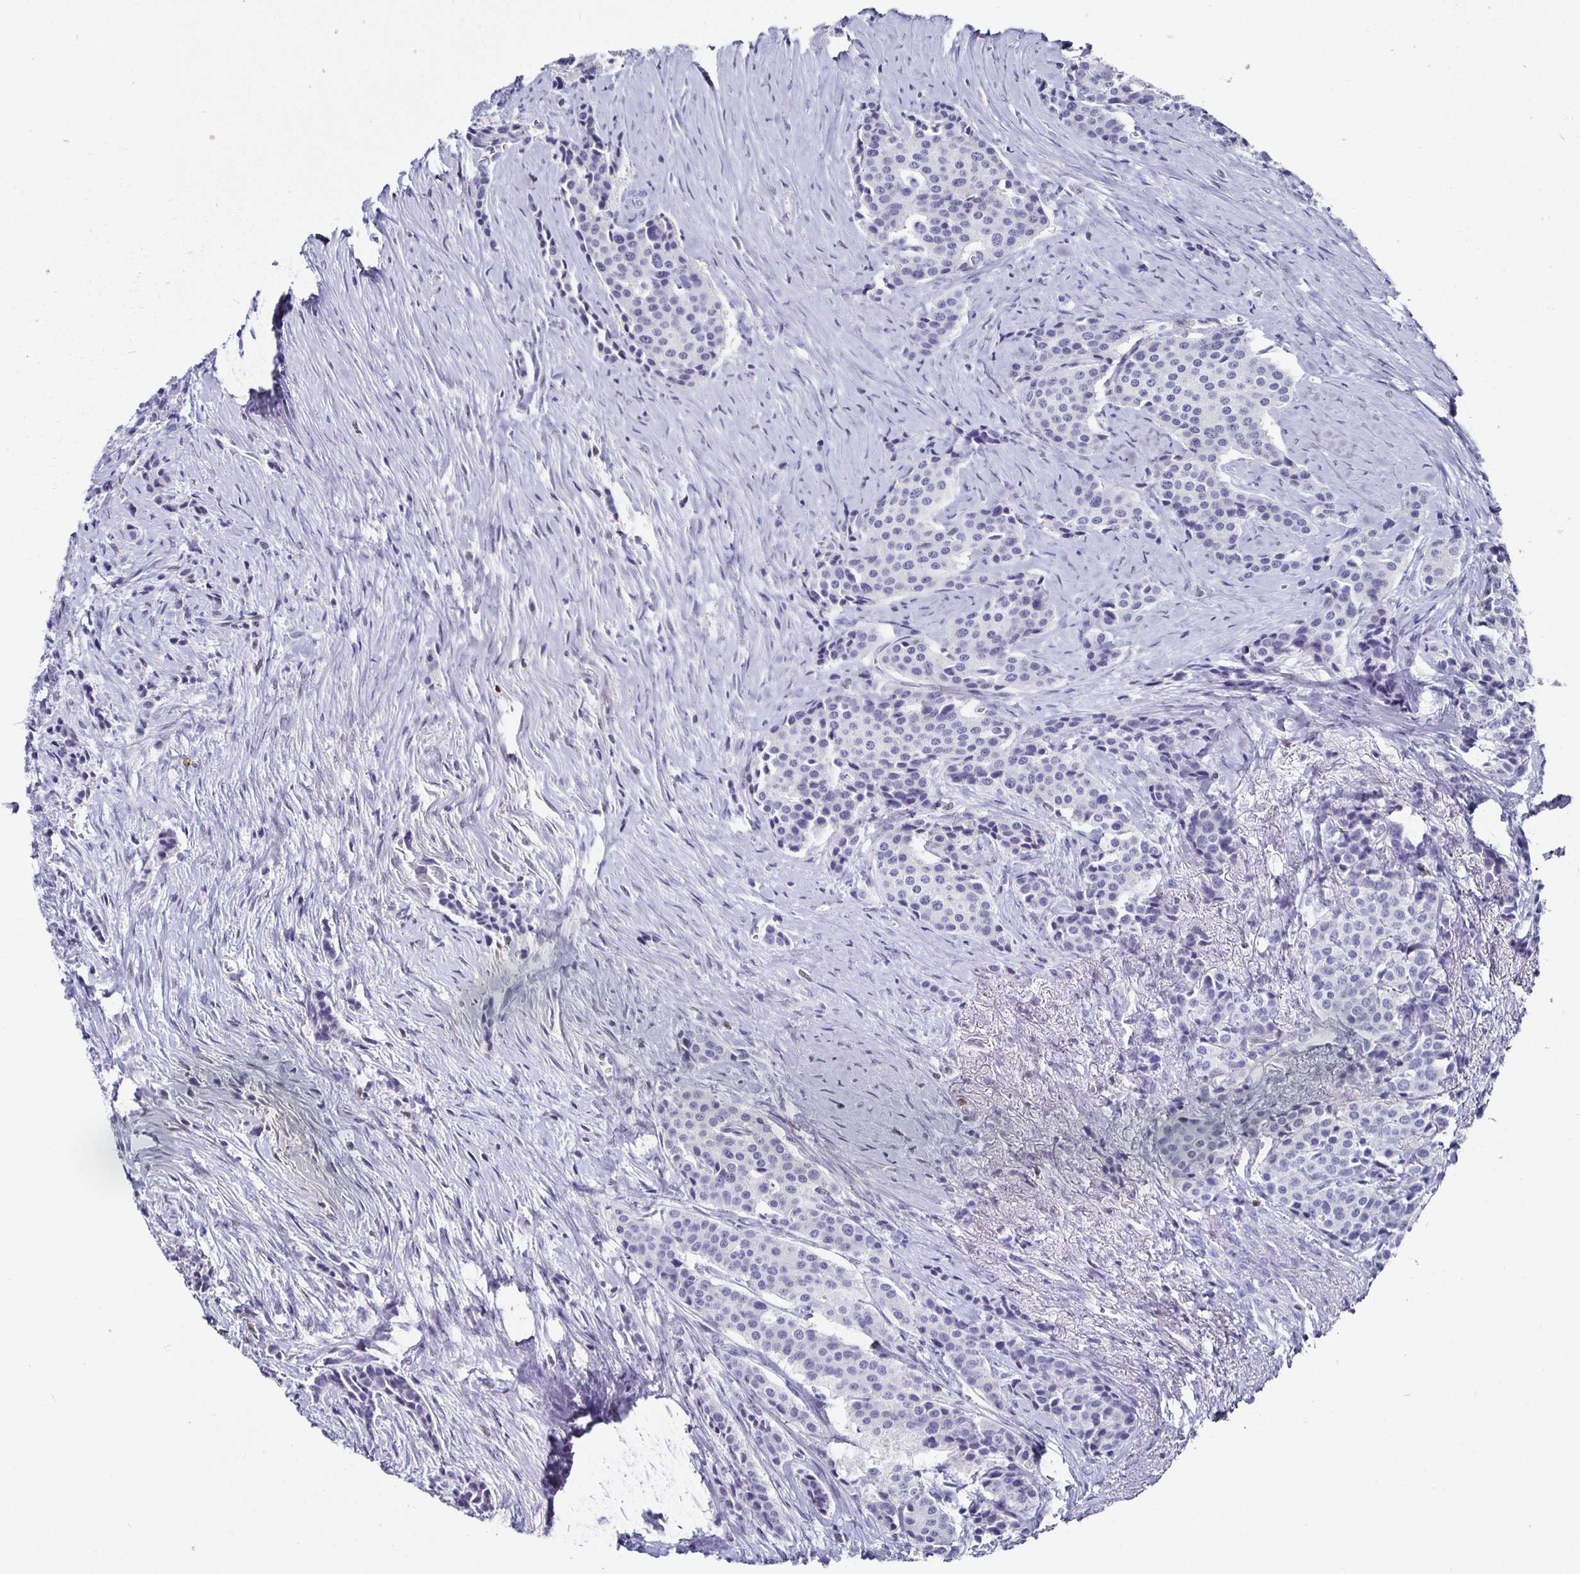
{"staining": {"intensity": "negative", "quantity": "none", "location": "none"}, "tissue": "carcinoid", "cell_type": "Tumor cells", "image_type": "cancer", "snomed": [{"axis": "morphology", "description": "Carcinoid, malignant, NOS"}, {"axis": "topography", "description": "Small intestine"}], "caption": "This histopathology image is of malignant carcinoid stained with IHC to label a protein in brown with the nuclei are counter-stained blue. There is no staining in tumor cells.", "gene": "RUNX2", "patient": {"sex": "male", "age": 73}}